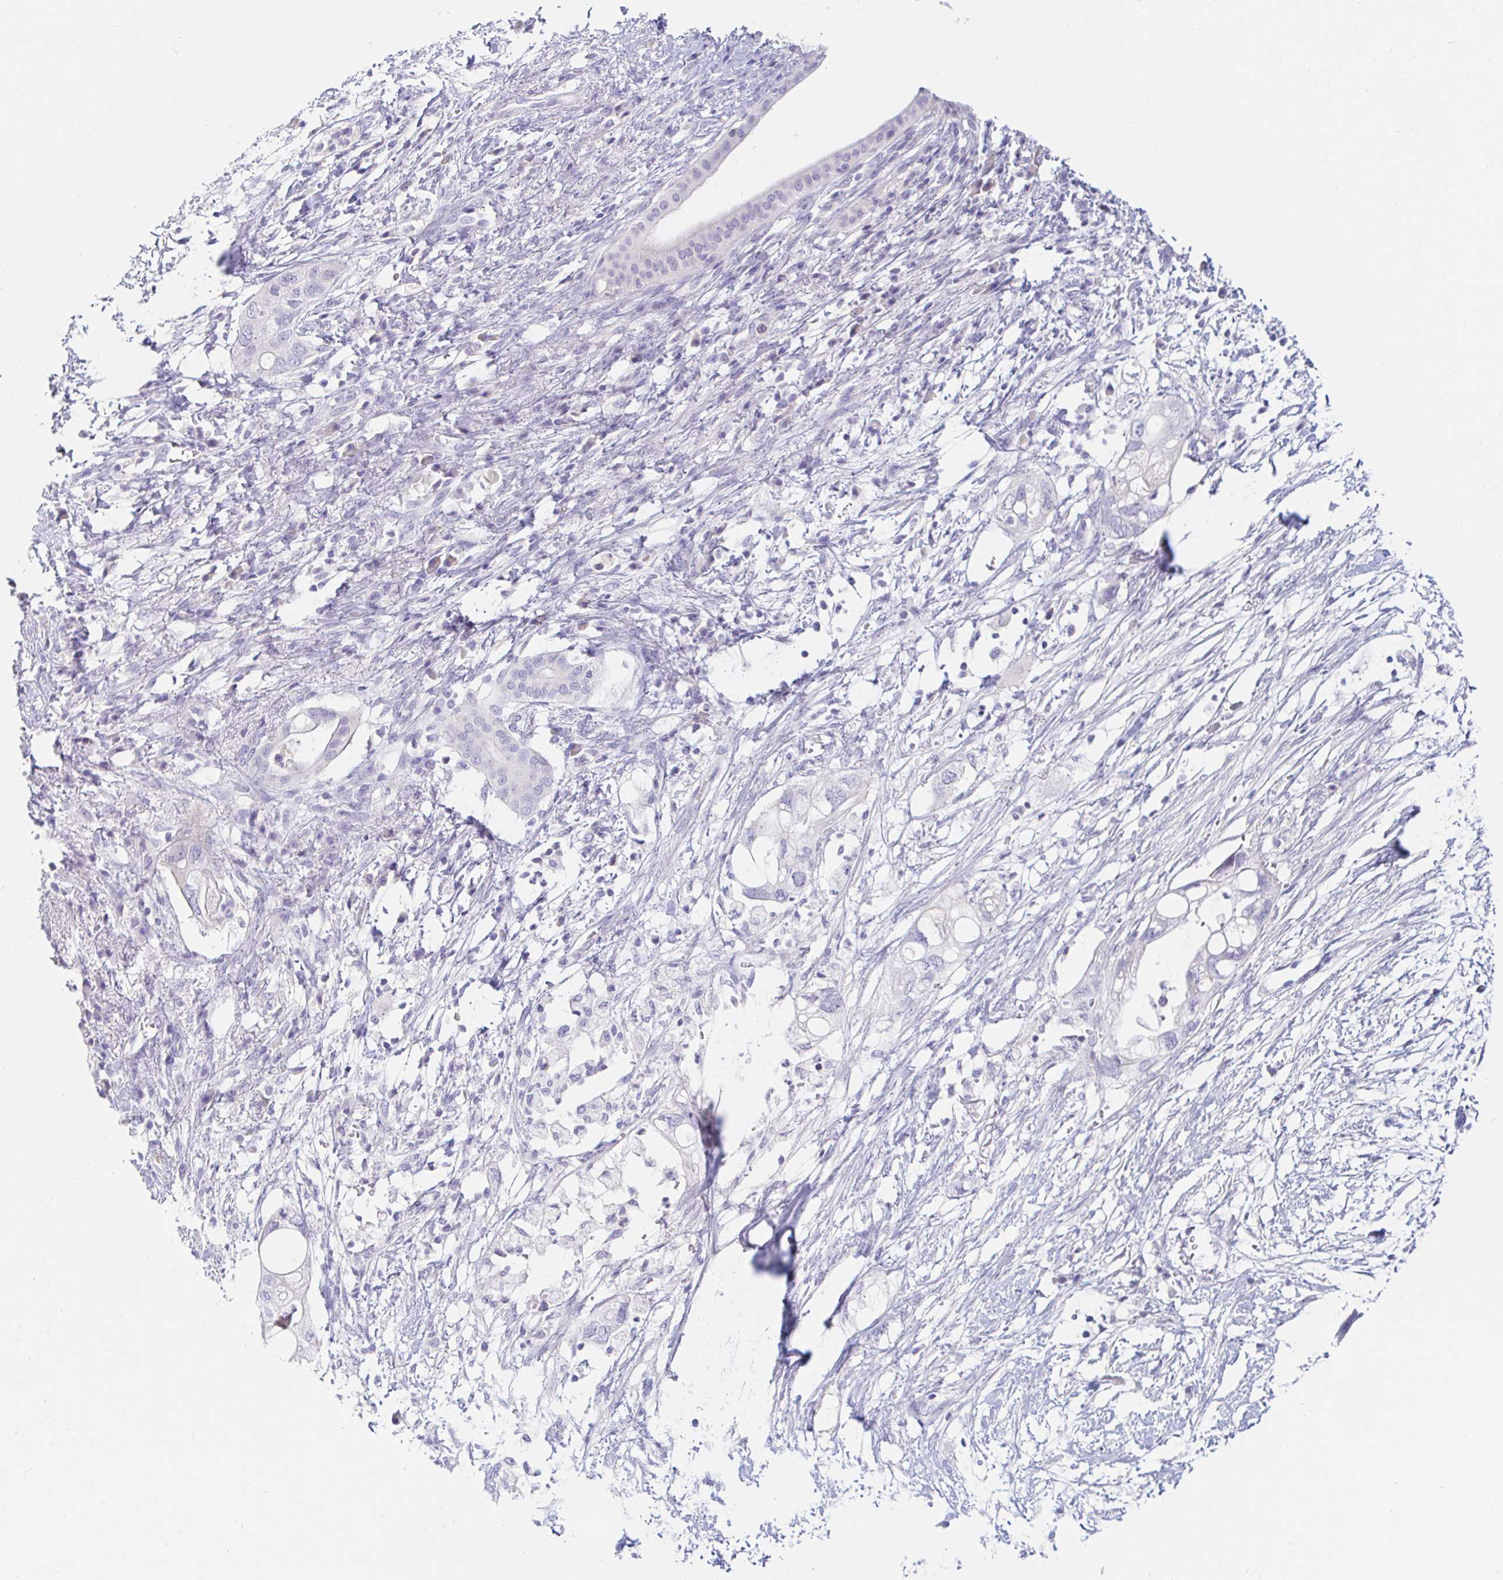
{"staining": {"intensity": "negative", "quantity": "none", "location": "none"}, "tissue": "pancreatic cancer", "cell_type": "Tumor cells", "image_type": "cancer", "snomed": [{"axis": "morphology", "description": "Adenocarcinoma, NOS"}, {"axis": "topography", "description": "Pancreas"}], "caption": "High power microscopy image of an immunohistochemistry (IHC) histopathology image of pancreatic cancer (adenocarcinoma), revealing no significant positivity in tumor cells.", "gene": "TEX44", "patient": {"sex": "female", "age": 72}}